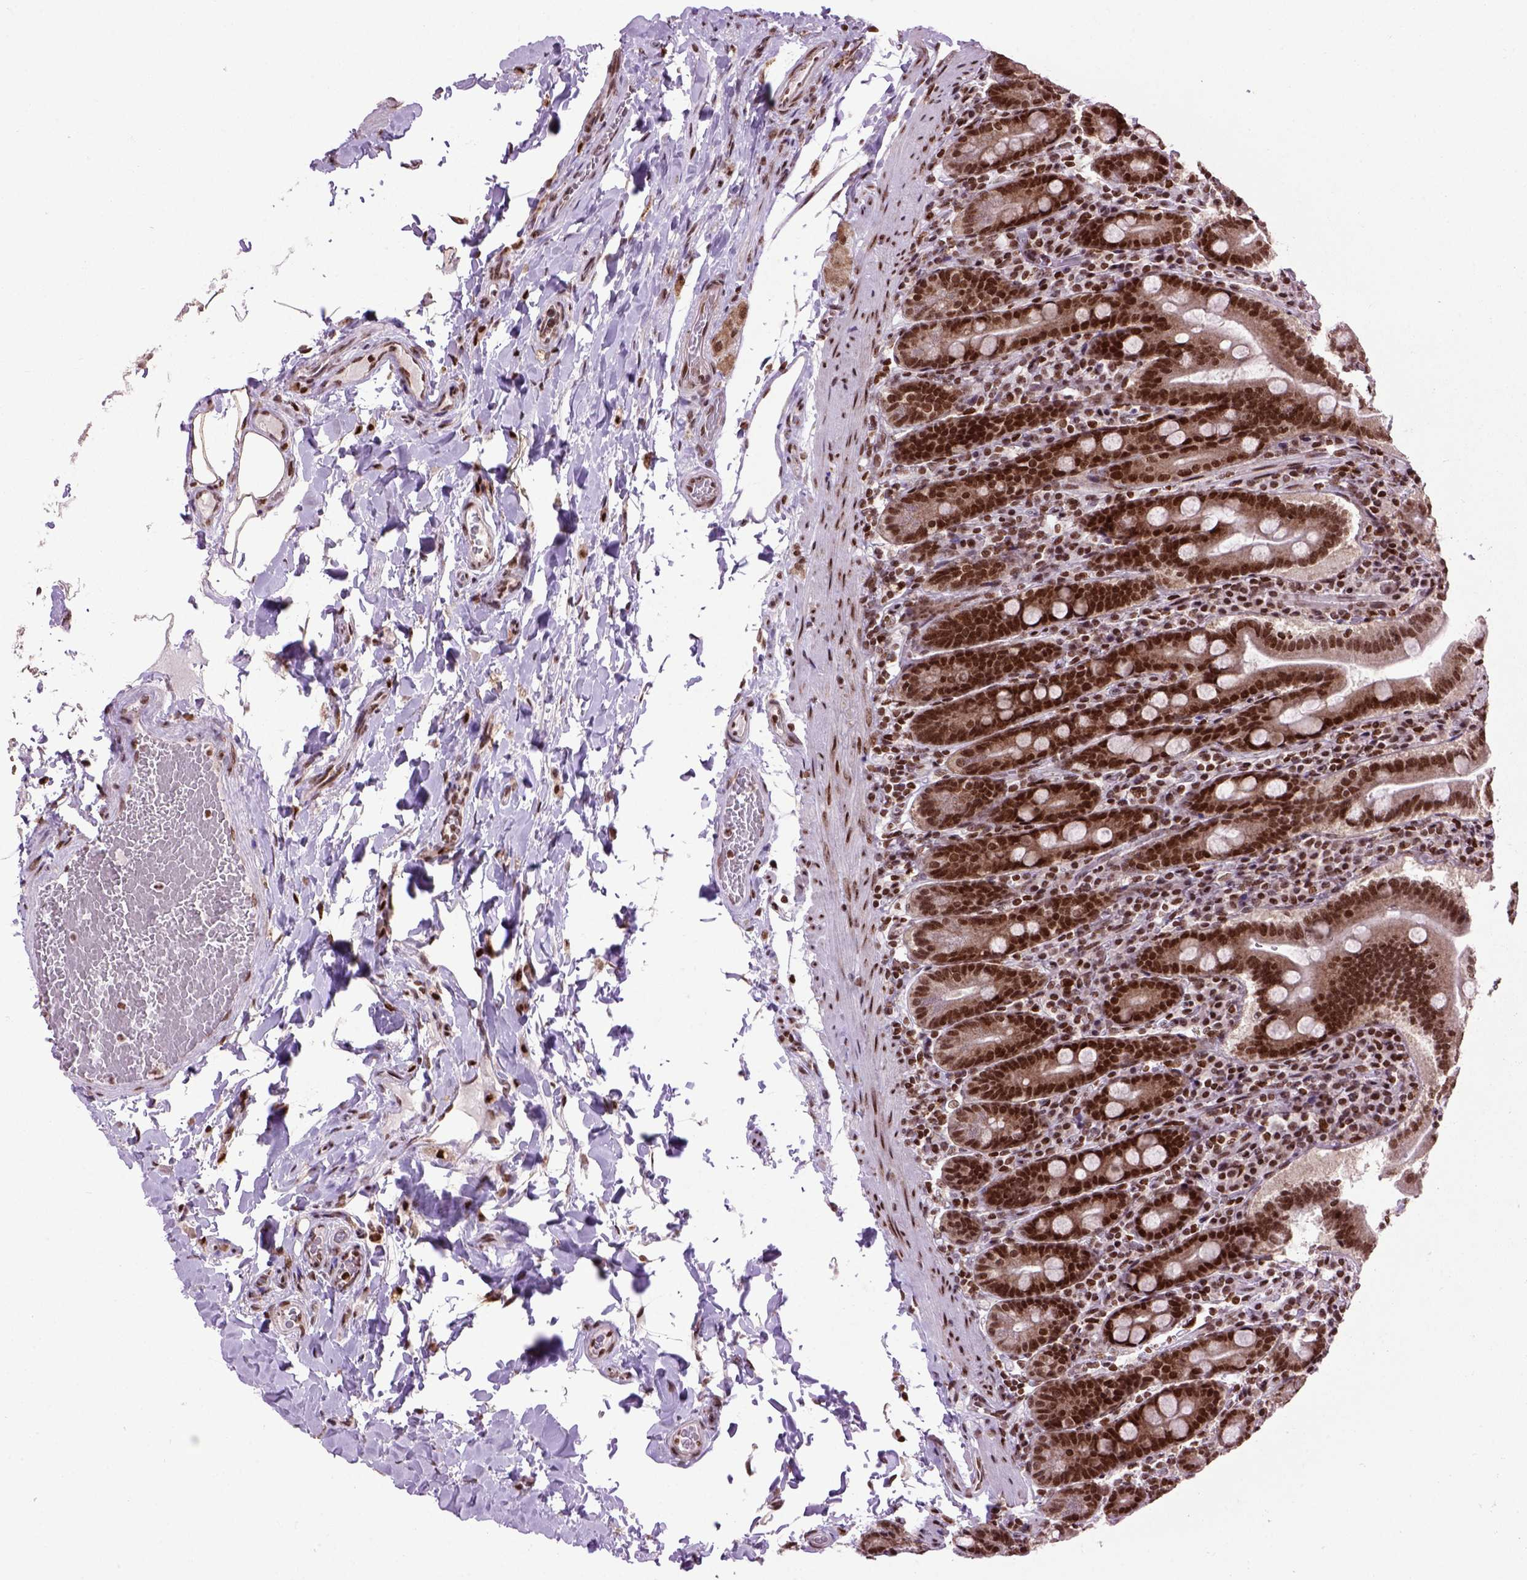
{"staining": {"intensity": "strong", "quantity": ">75%", "location": "nuclear"}, "tissue": "small intestine", "cell_type": "Glandular cells", "image_type": "normal", "snomed": [{"axis": "morphology", "description": "Normal tissue, NOS"}, {"axis": "topography", "description": "Small intestine"}], "caption": "Glandular cells reveal high levels of strong nuclear positivity in approximately >75% of cells in unremarkable human small intestine. The protein is stained brown, and the nuclei are stained in blue (DAB (3,3'-diaminobenzidine) IHC with brightfield microscopy, high magnification).", "gene": "CELF1", "patient": {"sex": "male", "age": 26}}